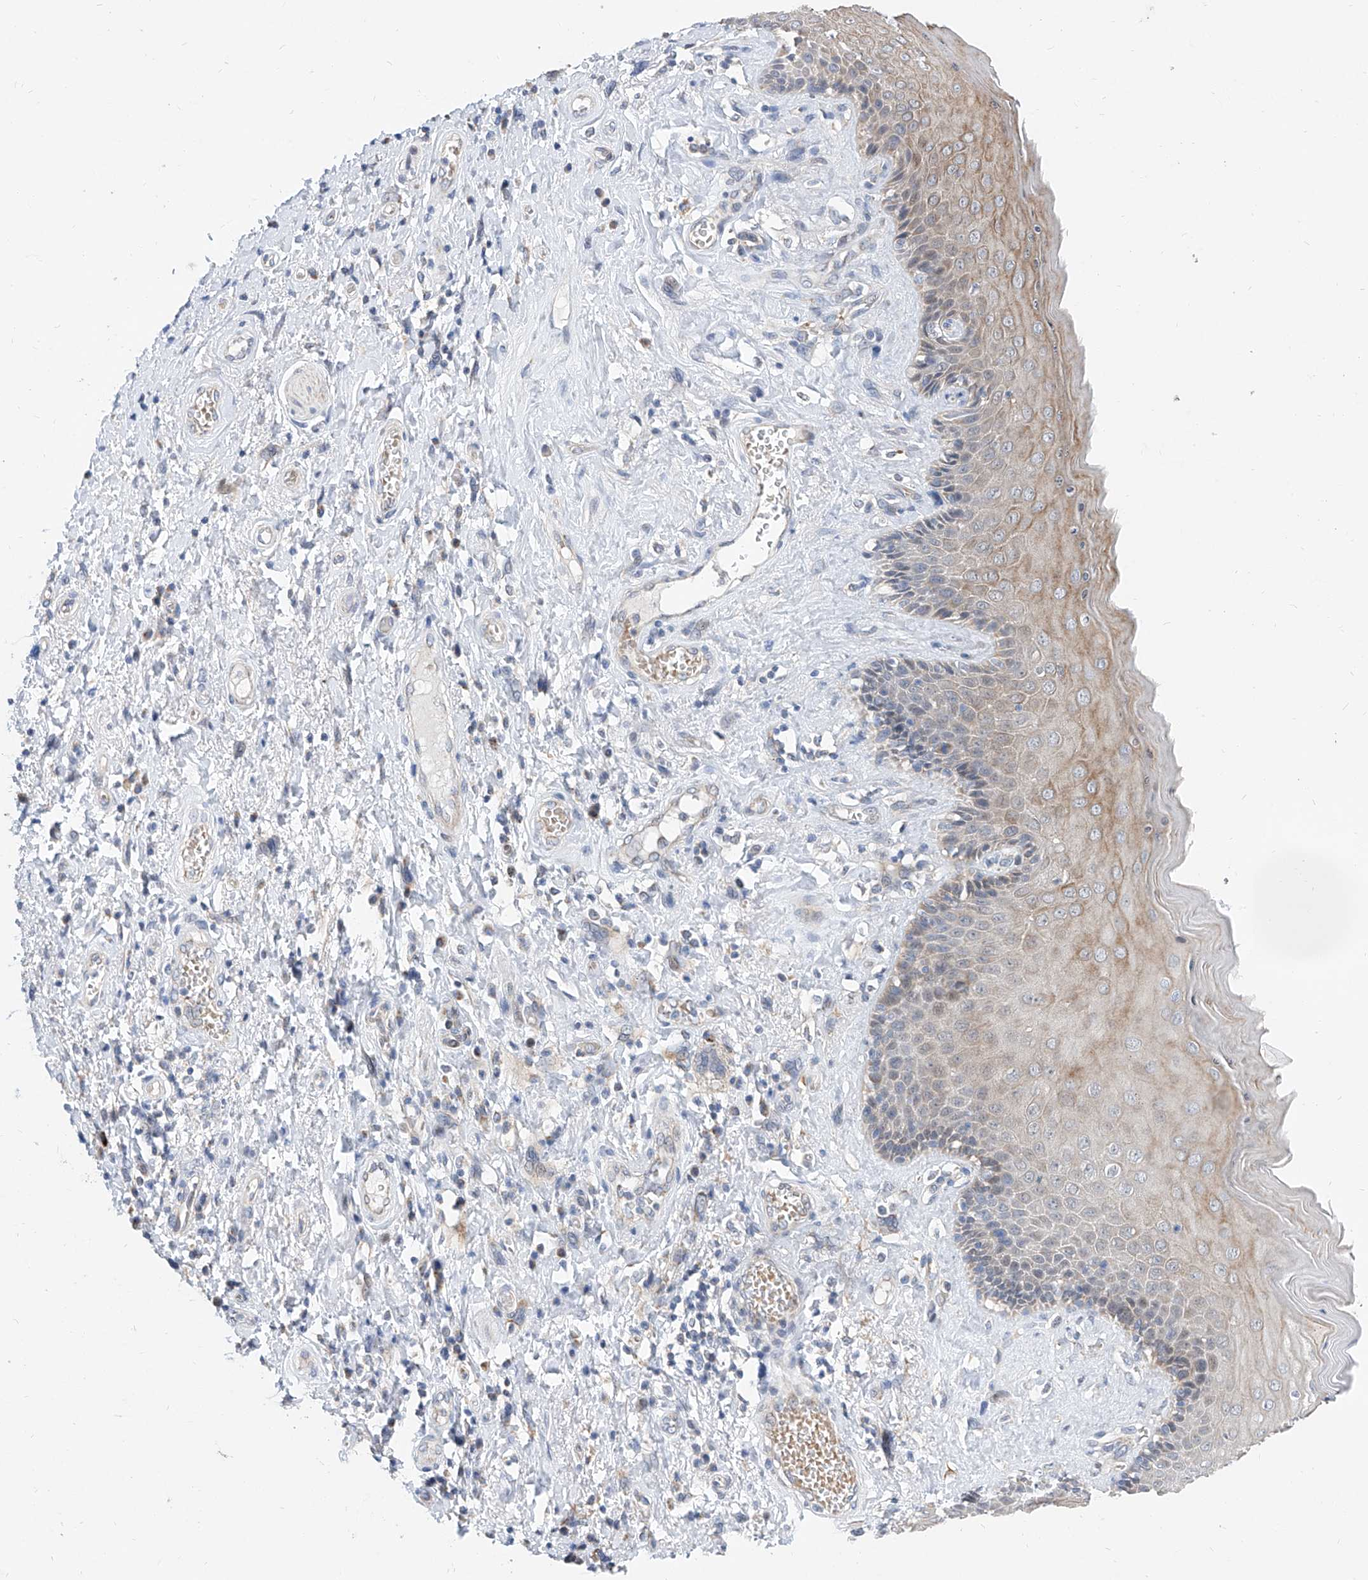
{"staining": {"intensity": "moderate", "quantity": "<25%", "location": "cytoplasmic/membranous"}, "tissue": "skin", "cell_type": "Epidermal cells", "image_type": "normal", "snomed": [{"axis": "morphology", "description": "Normal tissue, NOS"}, {"axis": "topography", "description": "Anal"}], "caption": "A high-resolution photomicrograph shows immunohistochemistry staining of benign skin, which shows moderate cytoplasmic/membranous expression in about <25% of epidermal cells.", "gene": "BPTF", "patient": {"sex": "male", "age": 69}}